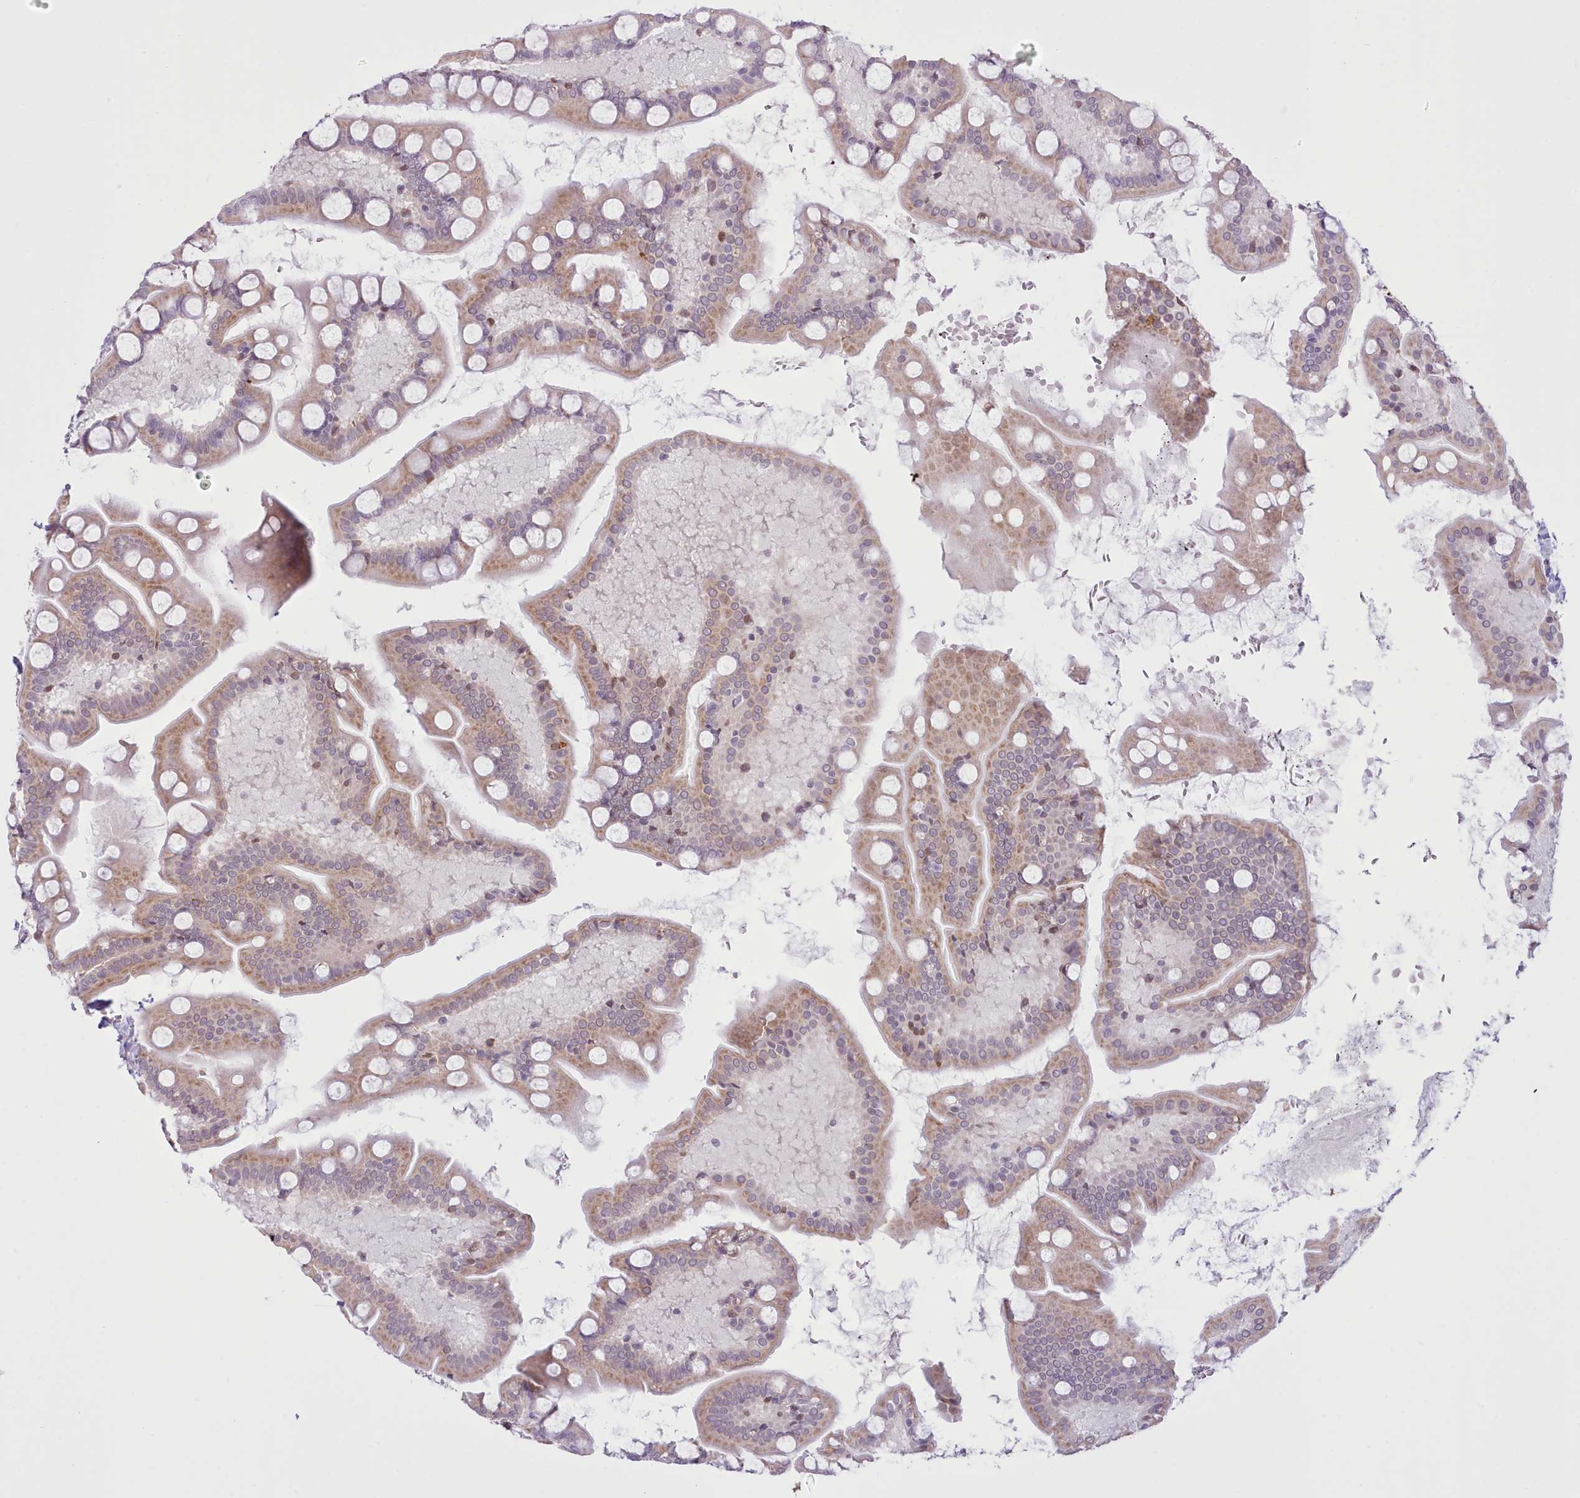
{"staining": {"intensity": "moderate", "quantity": ">75%", "location": "cytoplasmic/membranous"}, "tissue": "small intestine", "cell_type": "Glandular cells", "image_type": "normal", "snomed": [{"axis": "morphology", "description": "Normal tissue, NOS"}, {"axis": "topography", "description": "Small intestine"}], "caption": "Moderate cytoplasmic/membranous protein positivity is present in about >75% of glandular cells in small intestine.", "gene": "SEC61B", "patient": {"sex": "male", "age": 41}}